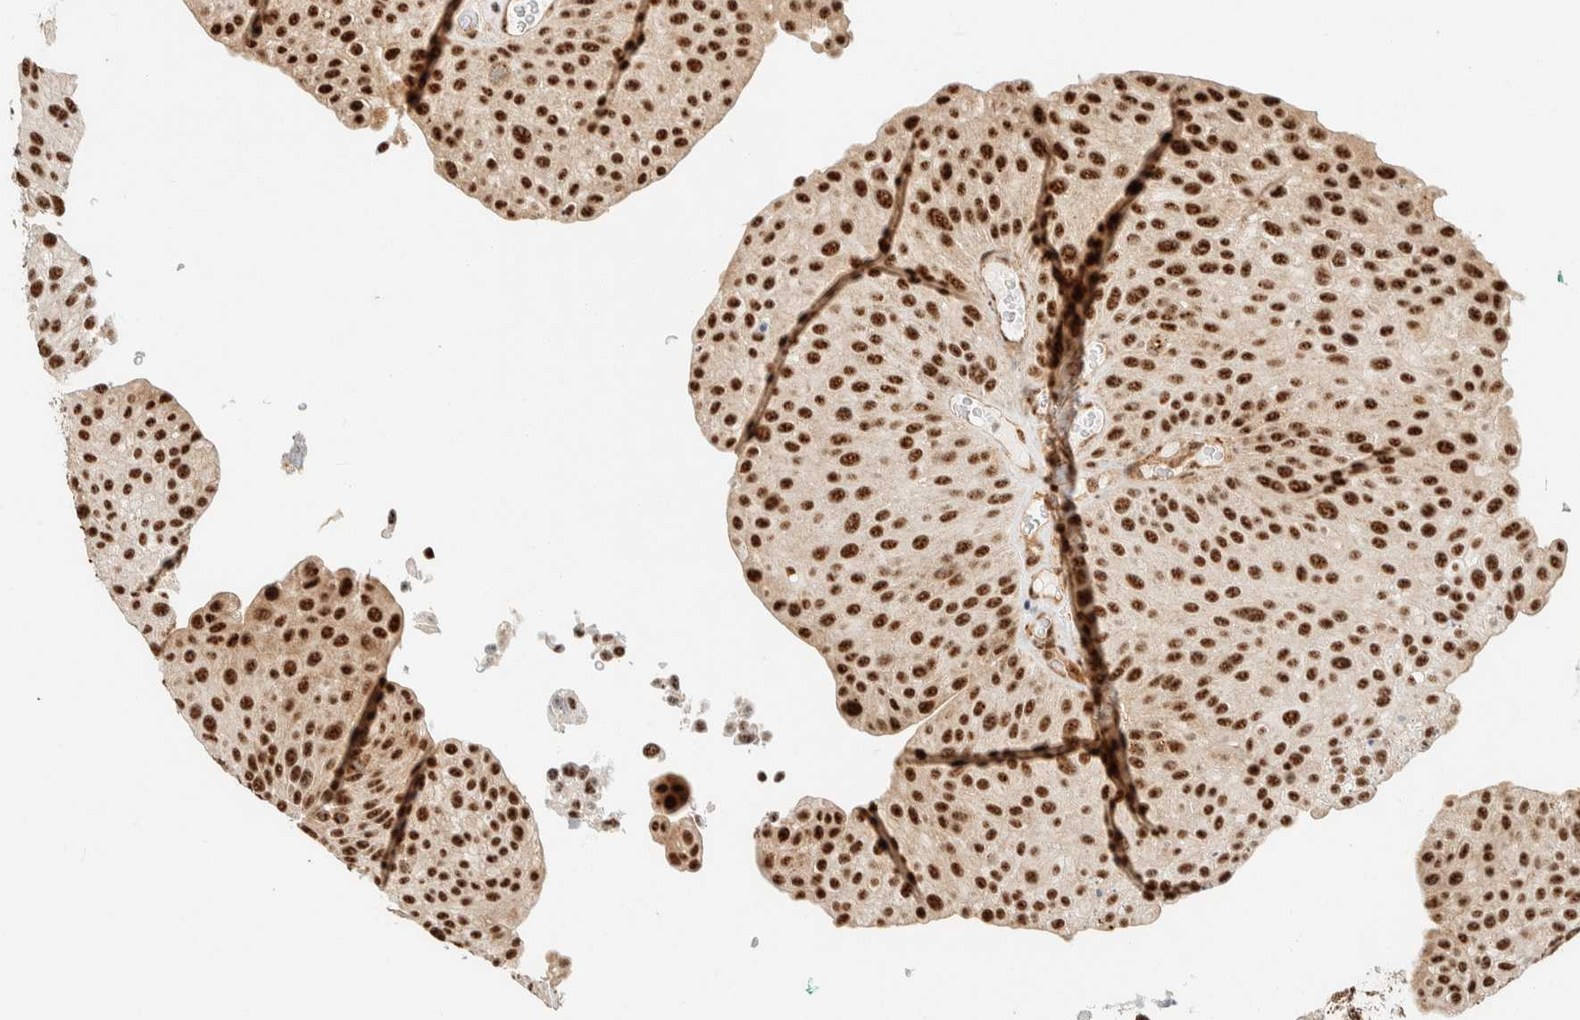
{"staining": {"intensity": "strong", "quantity": ">75%", "location": "nuclear"}, "tissue": "urothelial cancer", "cell_type": "Tumor cells", "image_type": "cancer", "snomed": [{"axis": "morphology", "description": "Urothelial carcinoma, Low grade"}, {"axis": "topography", "description": "Smooth muscle"}, {"axis": "topography", "description": "Urinary bladder"}], "caption": "Urothelial carcinoma (low-grade) stained with a brown dye exhibits strong nuclear positive staining in about >75% of tumor cells.", "gene": "SIK1", "patient": {"sex": "male", "age": 60}}